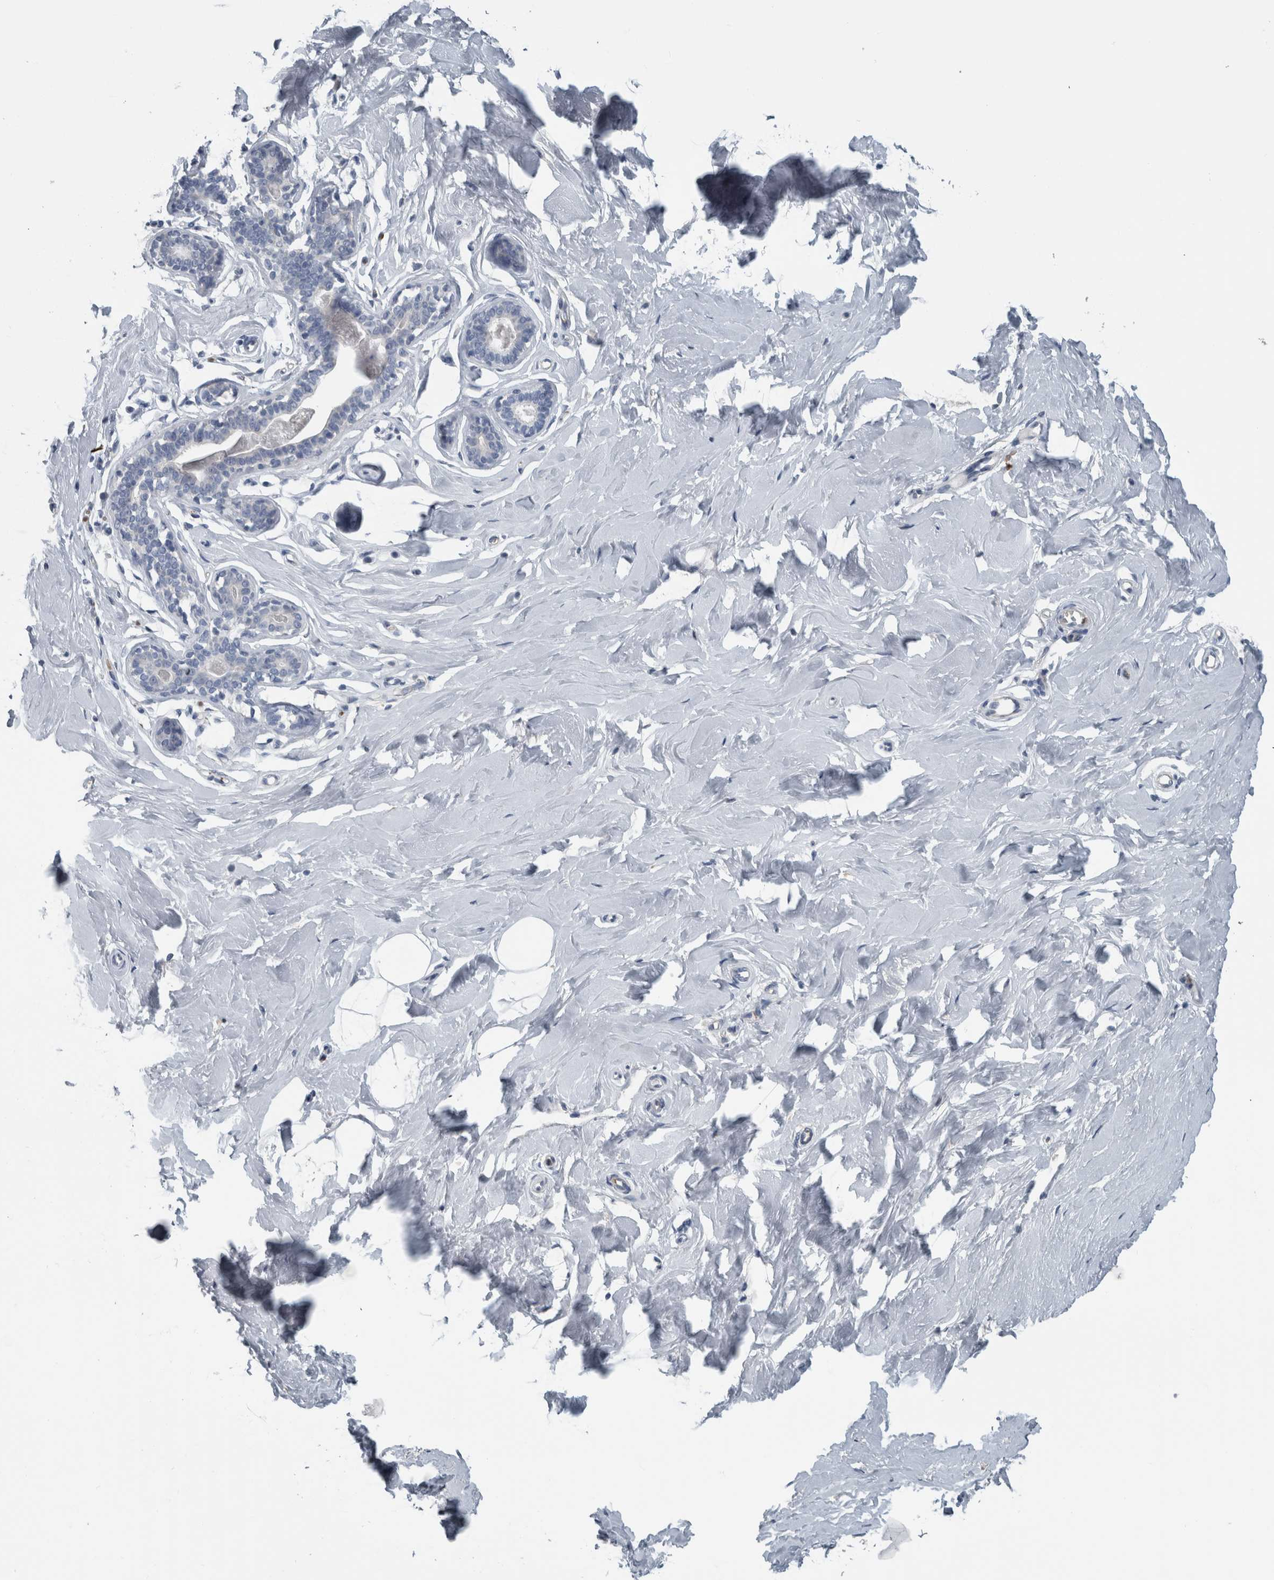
{"staining": {"intensity": "negative", "quantity": "none", "location": "none"}, "tissue": "breast", "cell_type": "Adipocytes", "image_type": "normal", "snomed": [{"axis": "morphology", "description": "Normal tissue, NOS"}, {"axis": "topography", "description": "Breast"}], "caption": "The IHC image has no significant expression in adipocytes of breast.", "gene": "SH3GL2", "patient": {"sex": "female", "age": 23}}